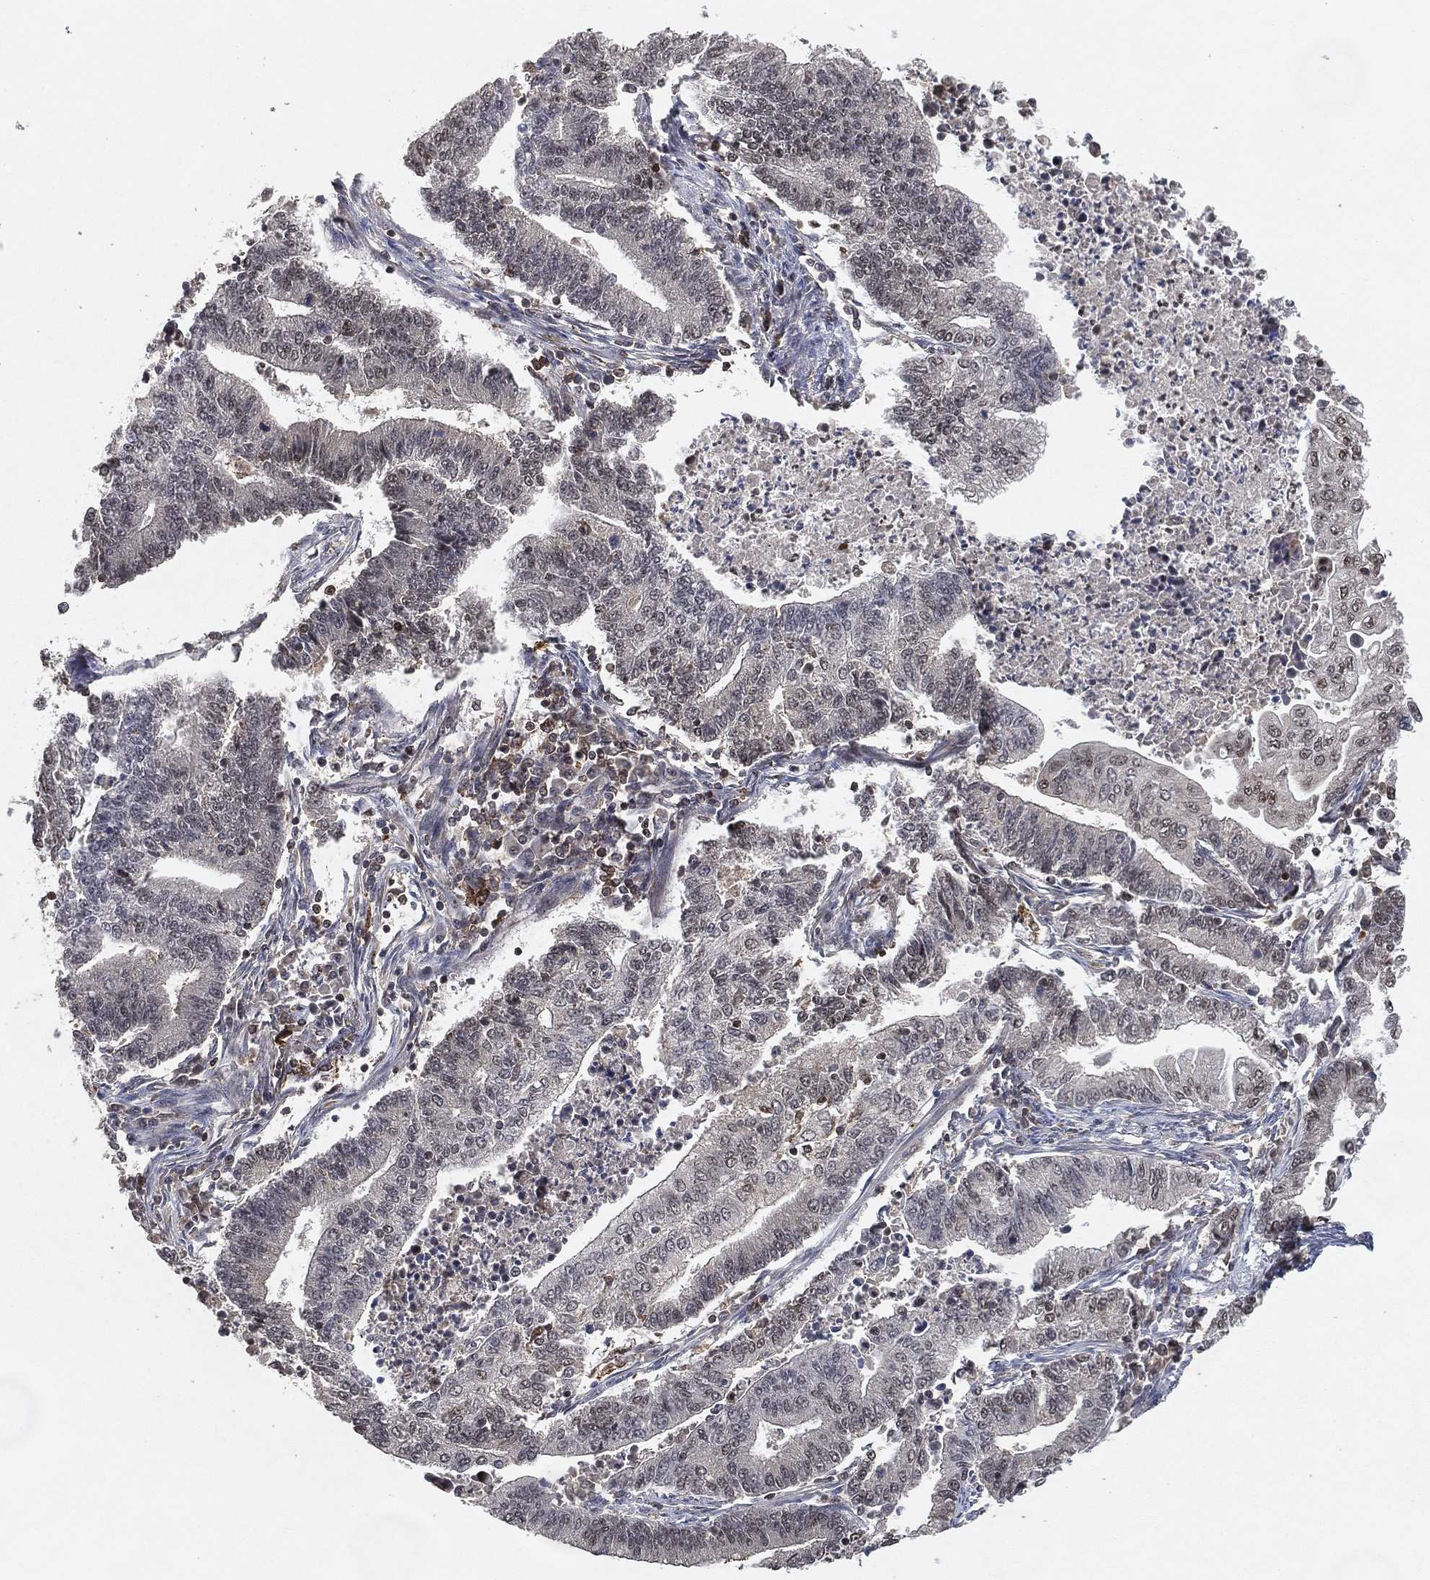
{"staining": {"intensity": "negative", "quantity": "none", "location": "none"}, "tissue": "endometrial cancer", "cell_type": "Tumor cells", "image_type": "cancer", "snomed": [{"axis": "morphology", "description": "Adenocarcinoma, NOS"}, {"axis": "topography", "description": "Uterus"}, {"axis": "topography", "description": "Endometrium"}], "caption": "DAB (3,3'-diaminobenzidine) immunohistochemical staining of human endometrial cancer displays no significant staining in tumor cells.", "gene": "WDR26", "patient": {"sex": "female", "age": 54}}